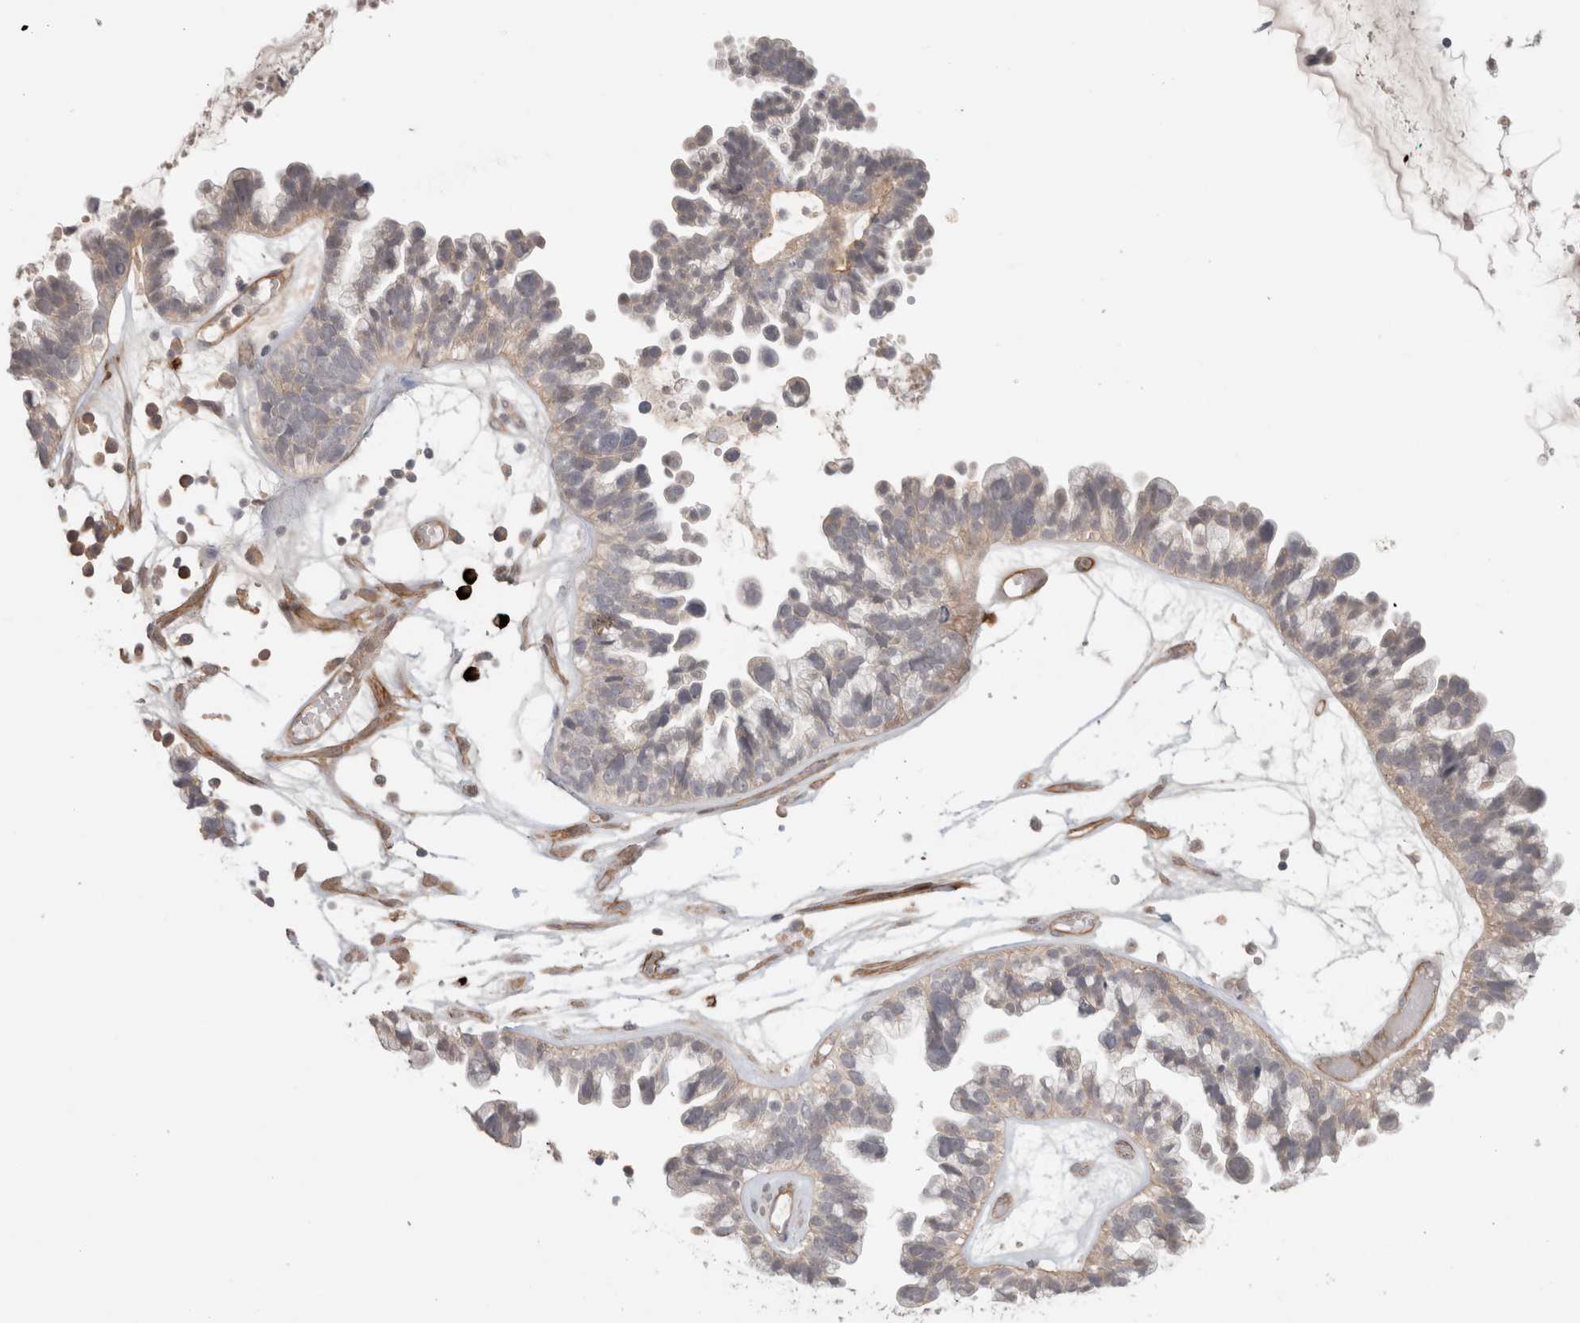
{"staining": {"intensity": "negative", "quantity": "none", "location": "none"}, "tissue": "ovarian cancer", "cell_type": "Tumor cells", "image_type": "cancer", "snomed": [{"axis": "morphology", "description": "Cystadenocarcinoma, serous, NOS"}, {"axis": "topography", "description": "Ovary"}], "caption": "A micrograph of human ovarian cancer is negative for staining in tumor cells. (Stains: DAB (3,3'-diaminobenzidine) immunohistochemistry (IHC) with hematoxylin counter stain, Microscopy: brightfield microscopy at high magnification).", "gene": "HSPG2", "patient": {"sex": "female", "age": 56}}